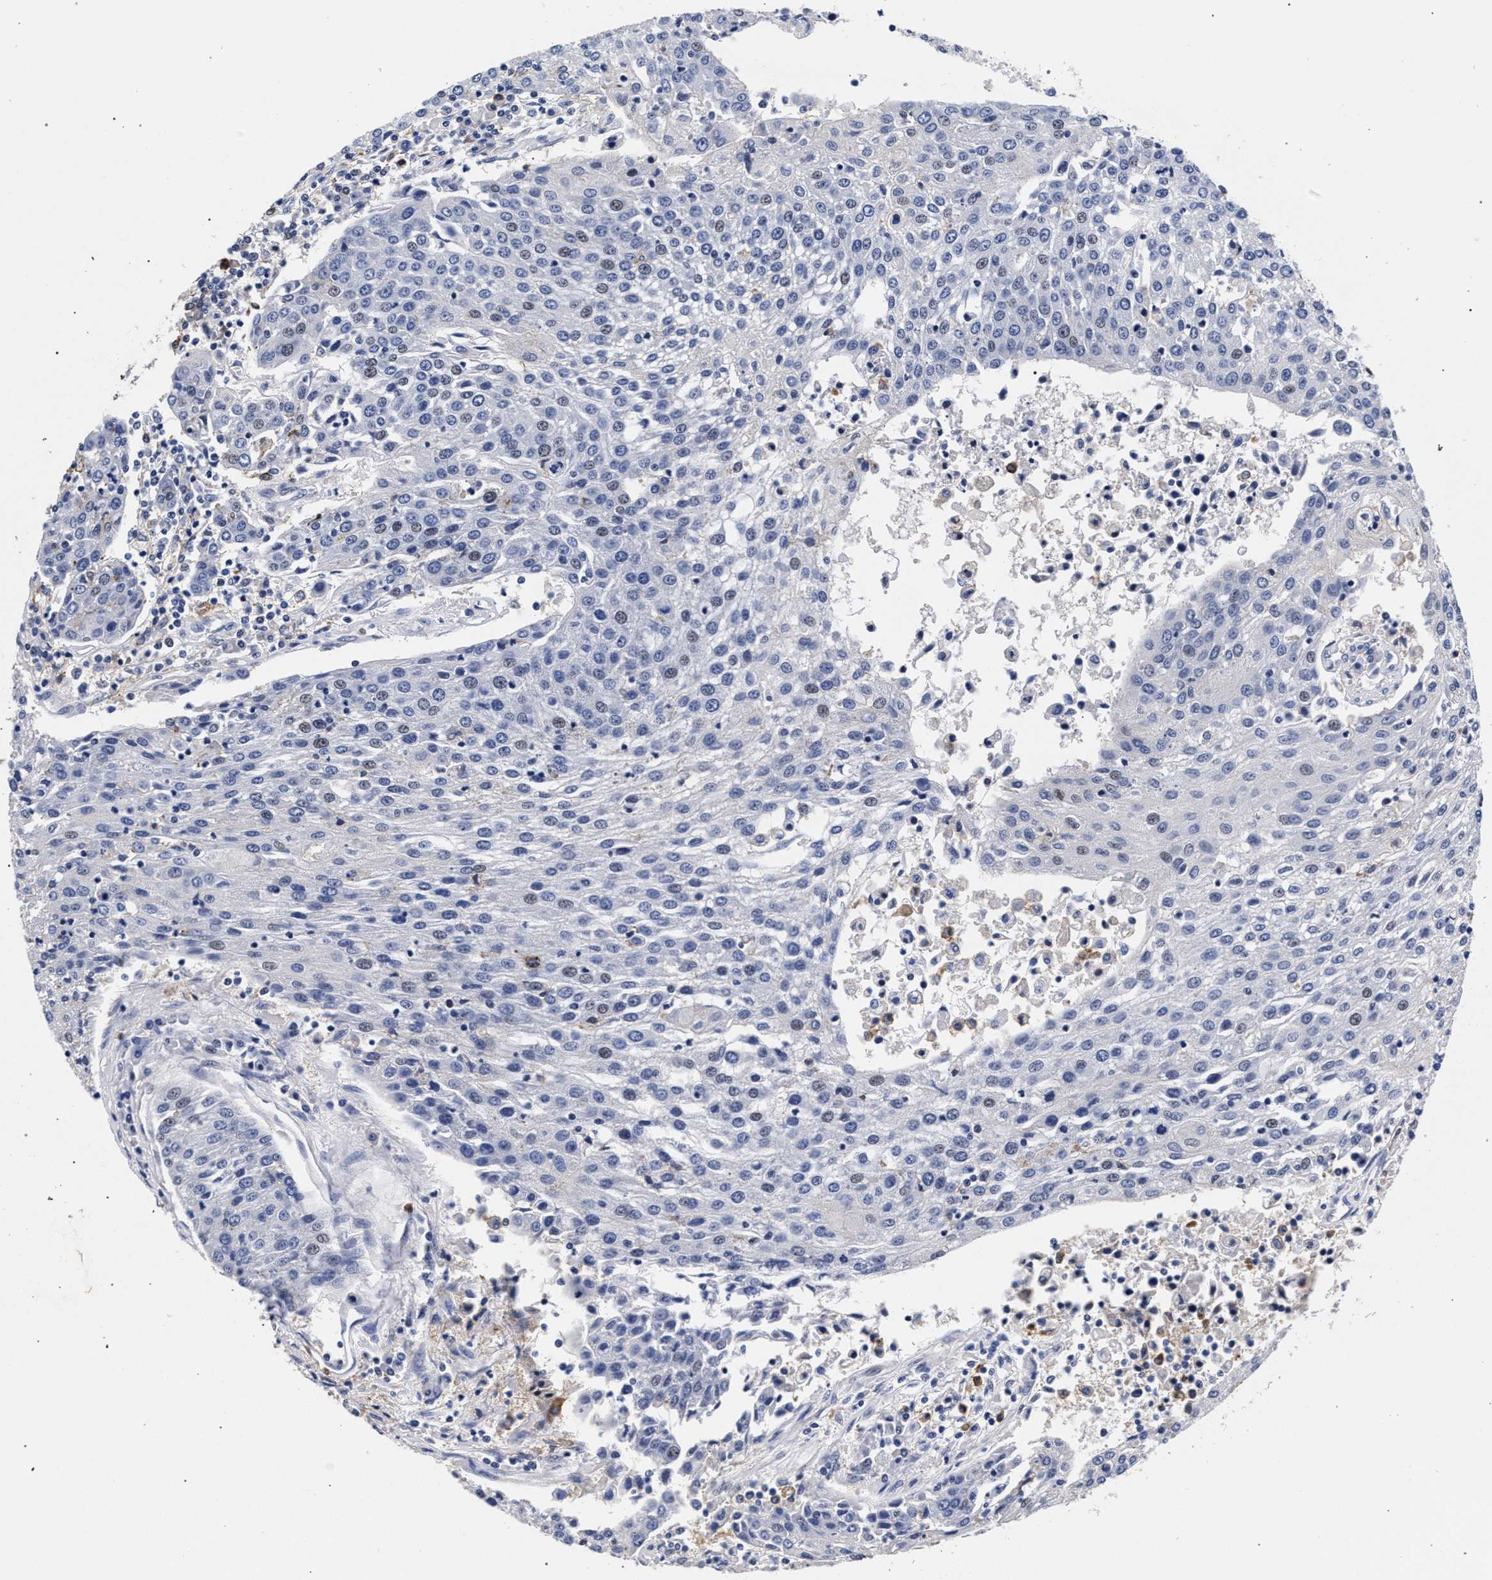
{"staining": {"intensity": "weak", "quantity": "<25%", "location": "nuclear"}, "tissue": "urothelial cancer", "cell_type": "Tumor cells", "image_type": "cancer", "snomed": [{"axis": "morphology", "description": "Urothelial carcinoma, High grade"}, {"axis": "topography", "description": "Urinary bladder"}], "caption": "Immunohistochemistry histopathology image of neoplastic tissue: human urothelial cancer stained with DAB shows no significant protein staining in tumor cells. (Stains: DAB (3,3'-diaminobenzidine) IHC with hematoxylin counter stain, Microscopy: brightfield microscopy at high magnification).", "gene": "ZNF462", "patient": {"sex": "female", "age": 85}}